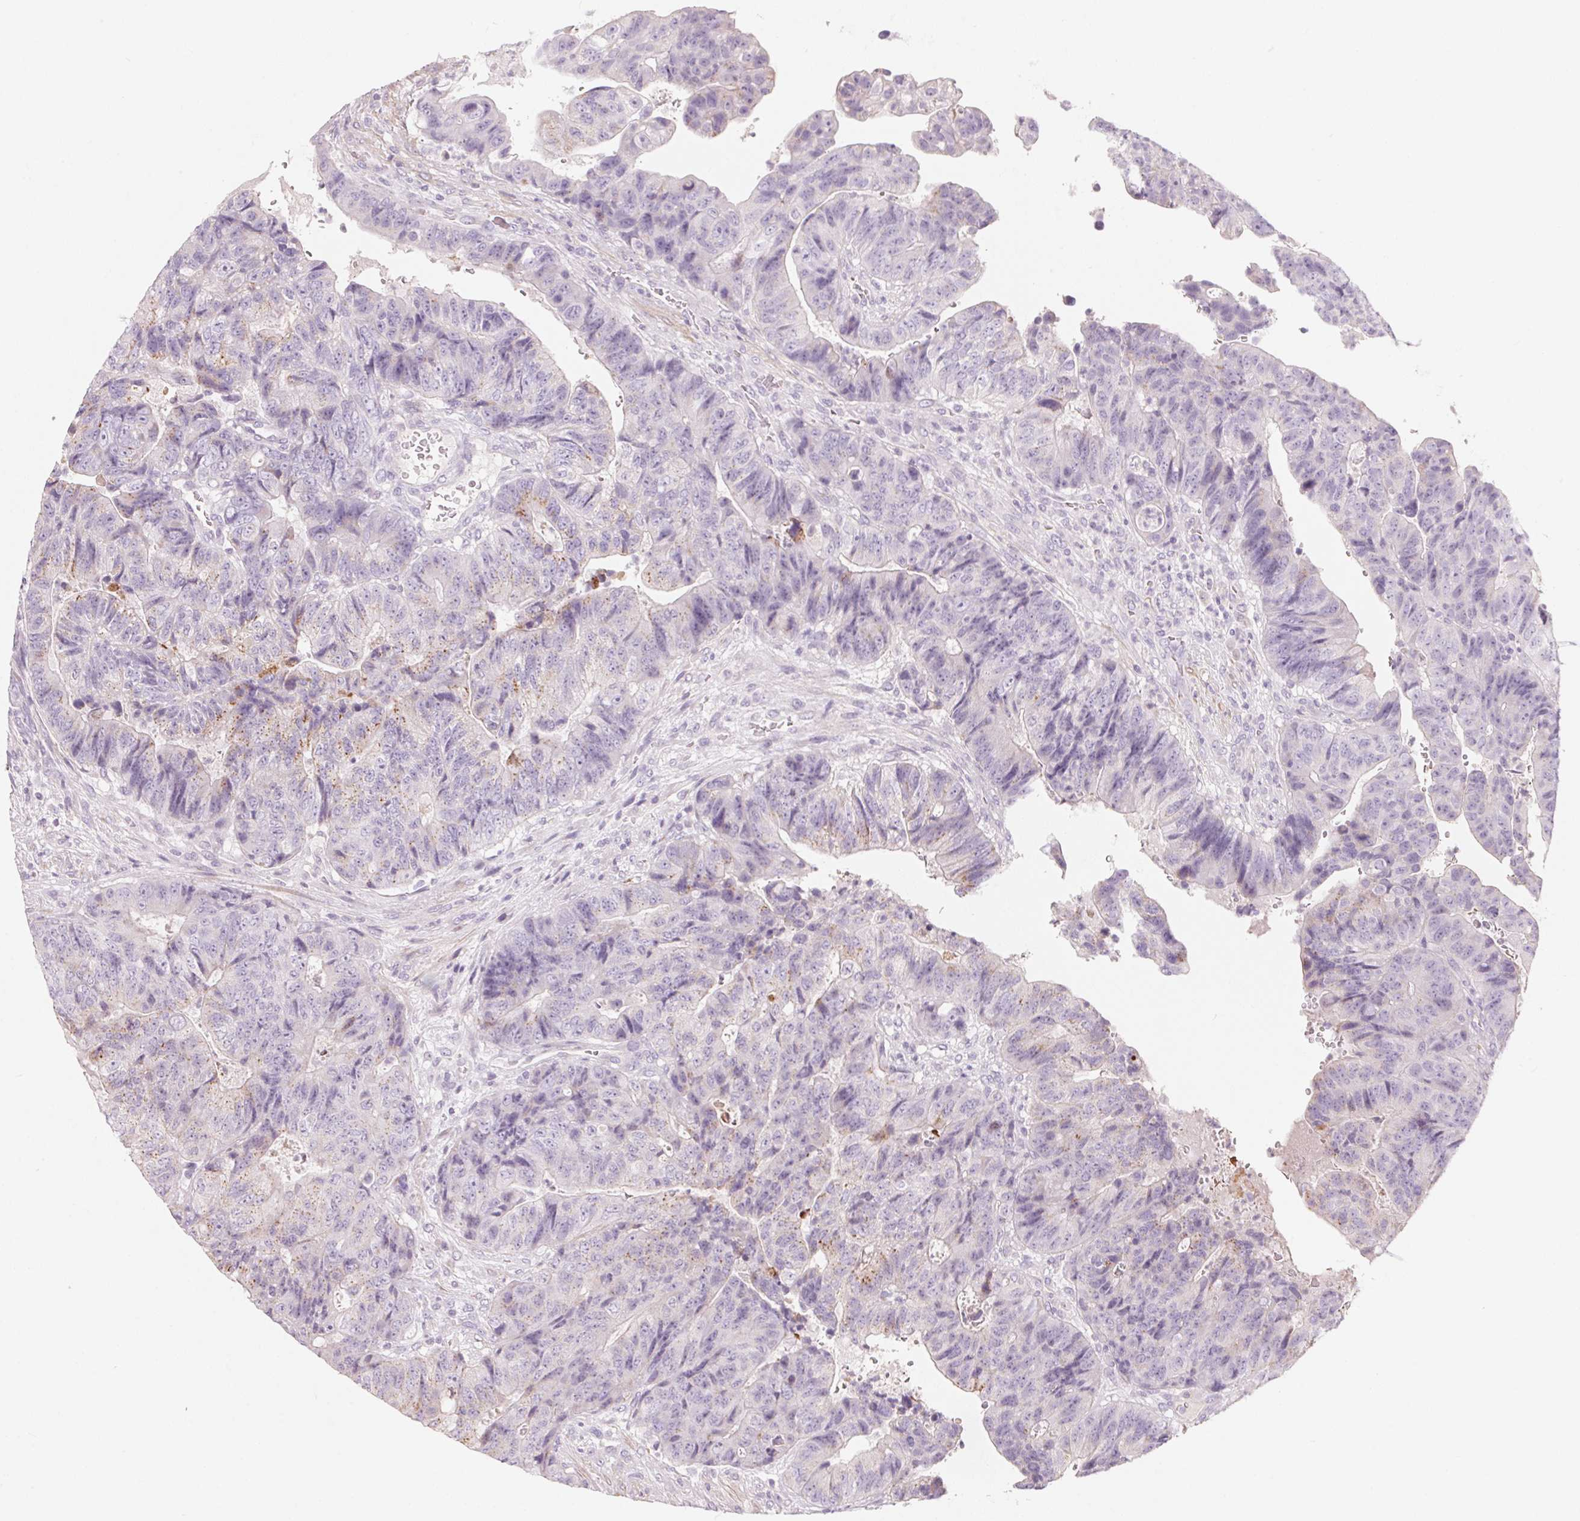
{"staining": {"intensity": "weak", "quantity": "<25%", "location": "cytoplasmic/membranous"}, "tissue": "colorectal cancer", "cell_type": "Tumor cells", "image_type": "cancer", "snomed": [{"axis": "morphology", "description": "Normal tissue, NOS"}, {"axis": "morphology", "description": "Adenocarcinoma, NOS"}, {"axis": "topography", "description": "Colon"}], "caption": "There is no significant staining in tumor cells of colorectal cancer (adenocarcinoma).", "gene": "DRAM2", "patient": {"sex": "female", "age": 48}}